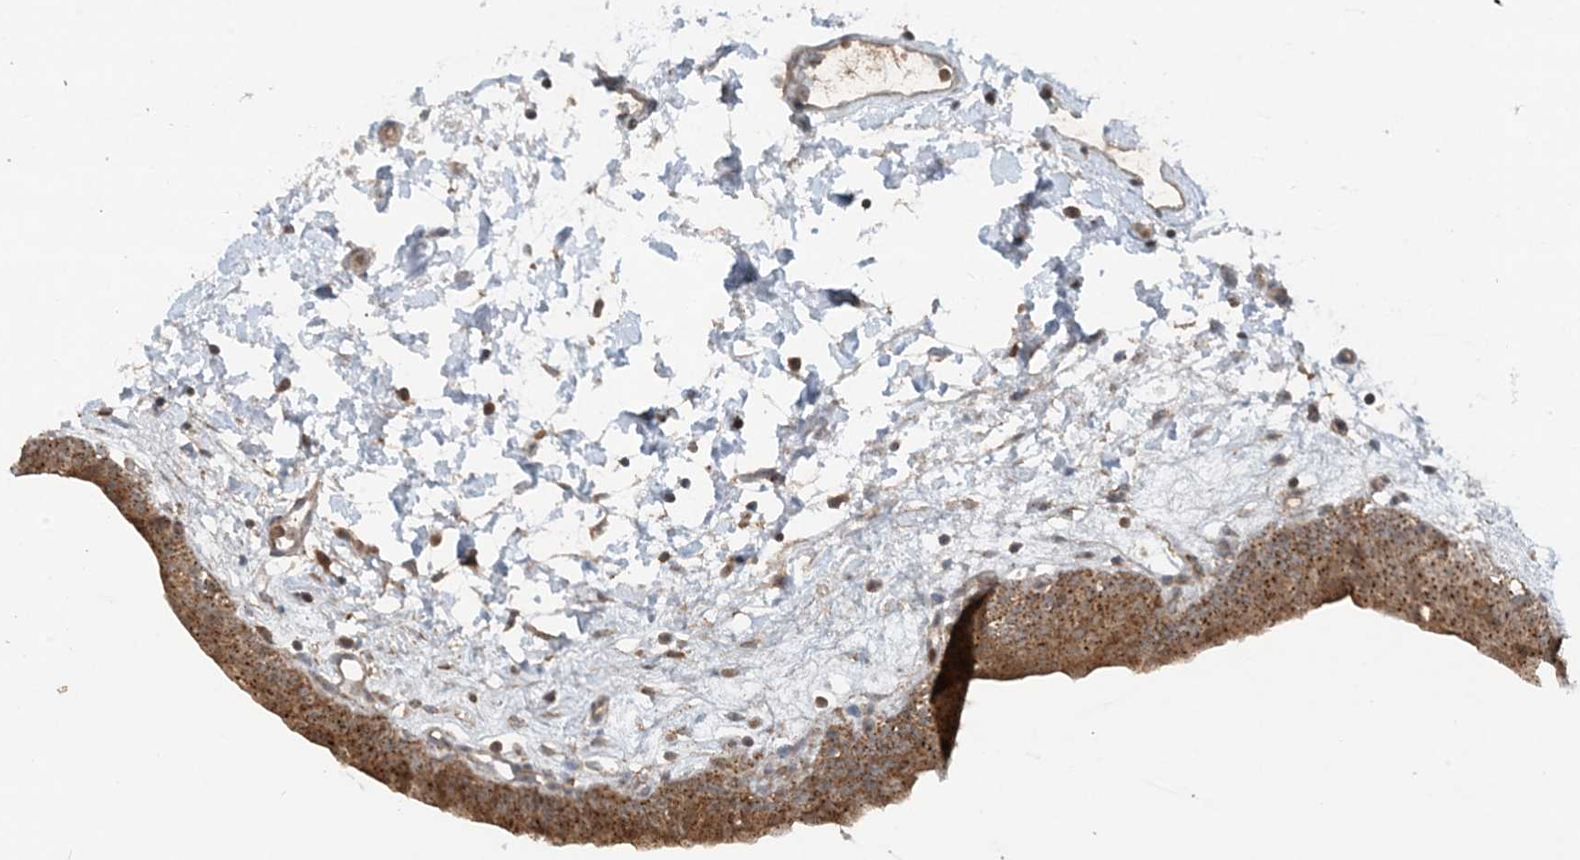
{"staining": {"intensity": "moderate", "quantity": ">75%", "location": "cytoplasmic/membranous"}, "tissue": "urinary bladder", "cell_type": "Urothelial cells", "image_type": "normal", "snomed": [{"axis": "morphology", "description": "Normal tissue, NOS"}, {"axis": "topography", "description": "Urinary bladder"}], "caption": "Immunohistochemical staining of normal human urinary bladder reveals >75% levels of moderate cytoplasmic/membranous protein expression in approximately >75% of urothelial cells.", "gene": "STAM2", "patient": {"sex": "male", "age": 83}}